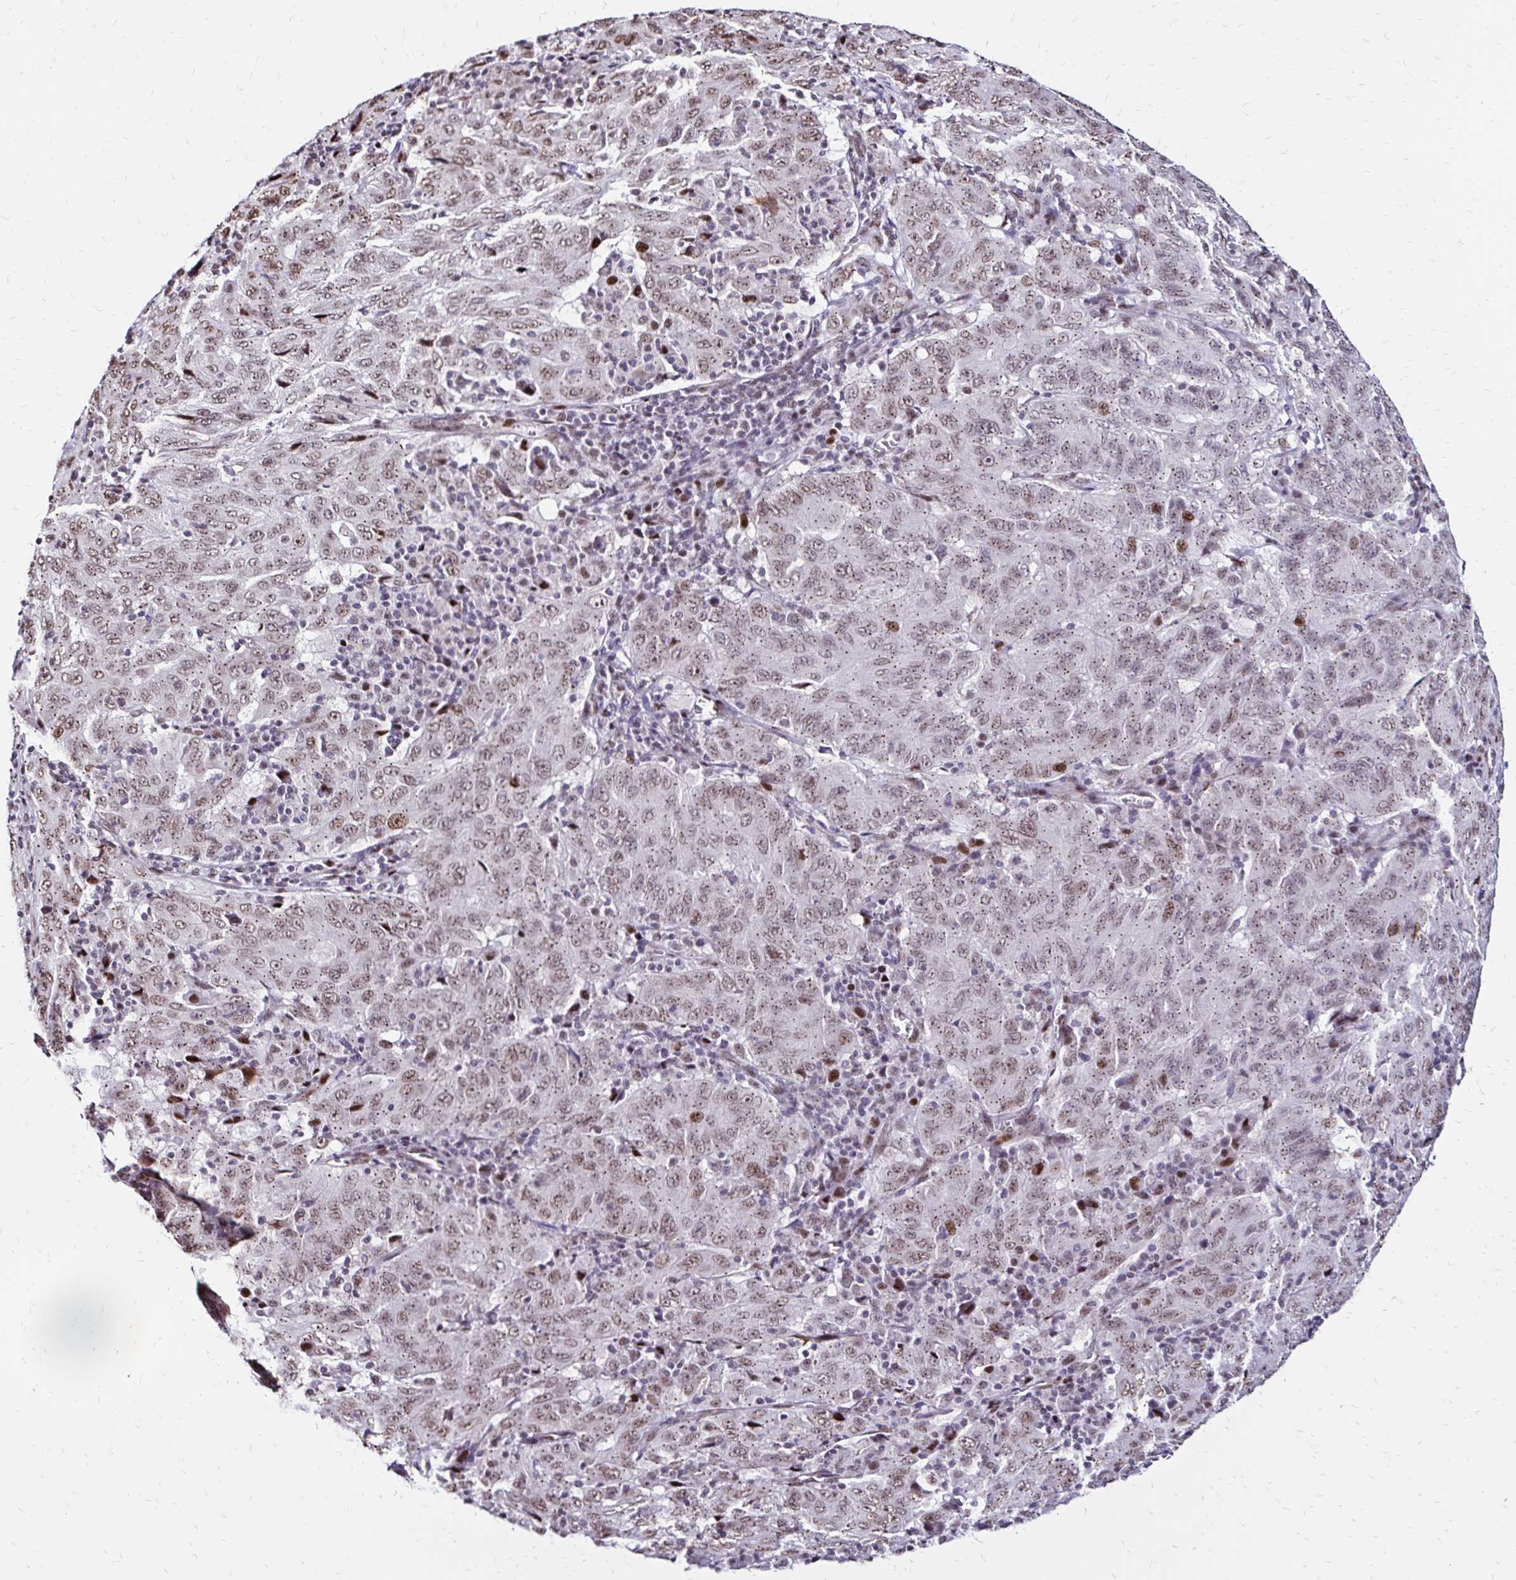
{"staining": {"intensity": "weak", "quantity": ">75%", "location": "cytoplasmic/membranous,nuclear"}, "tissue": "pancreatic cancer", "cell_type": "Tumor cells", "image_type": "cancer", "snomed": [{"axis": "morphology", "description": "Adenocarcinoma, NOS"}, {"axis": "topography", "description": "Pancreas"}], "caption": "Tumor cells demonstrate weak cytoplasmic/membranous and nuclear staining in approximately >75% of cells in pancreatic cancer.", "gene": "TOB1", "patient": {"sex": "male", "age": 63}}